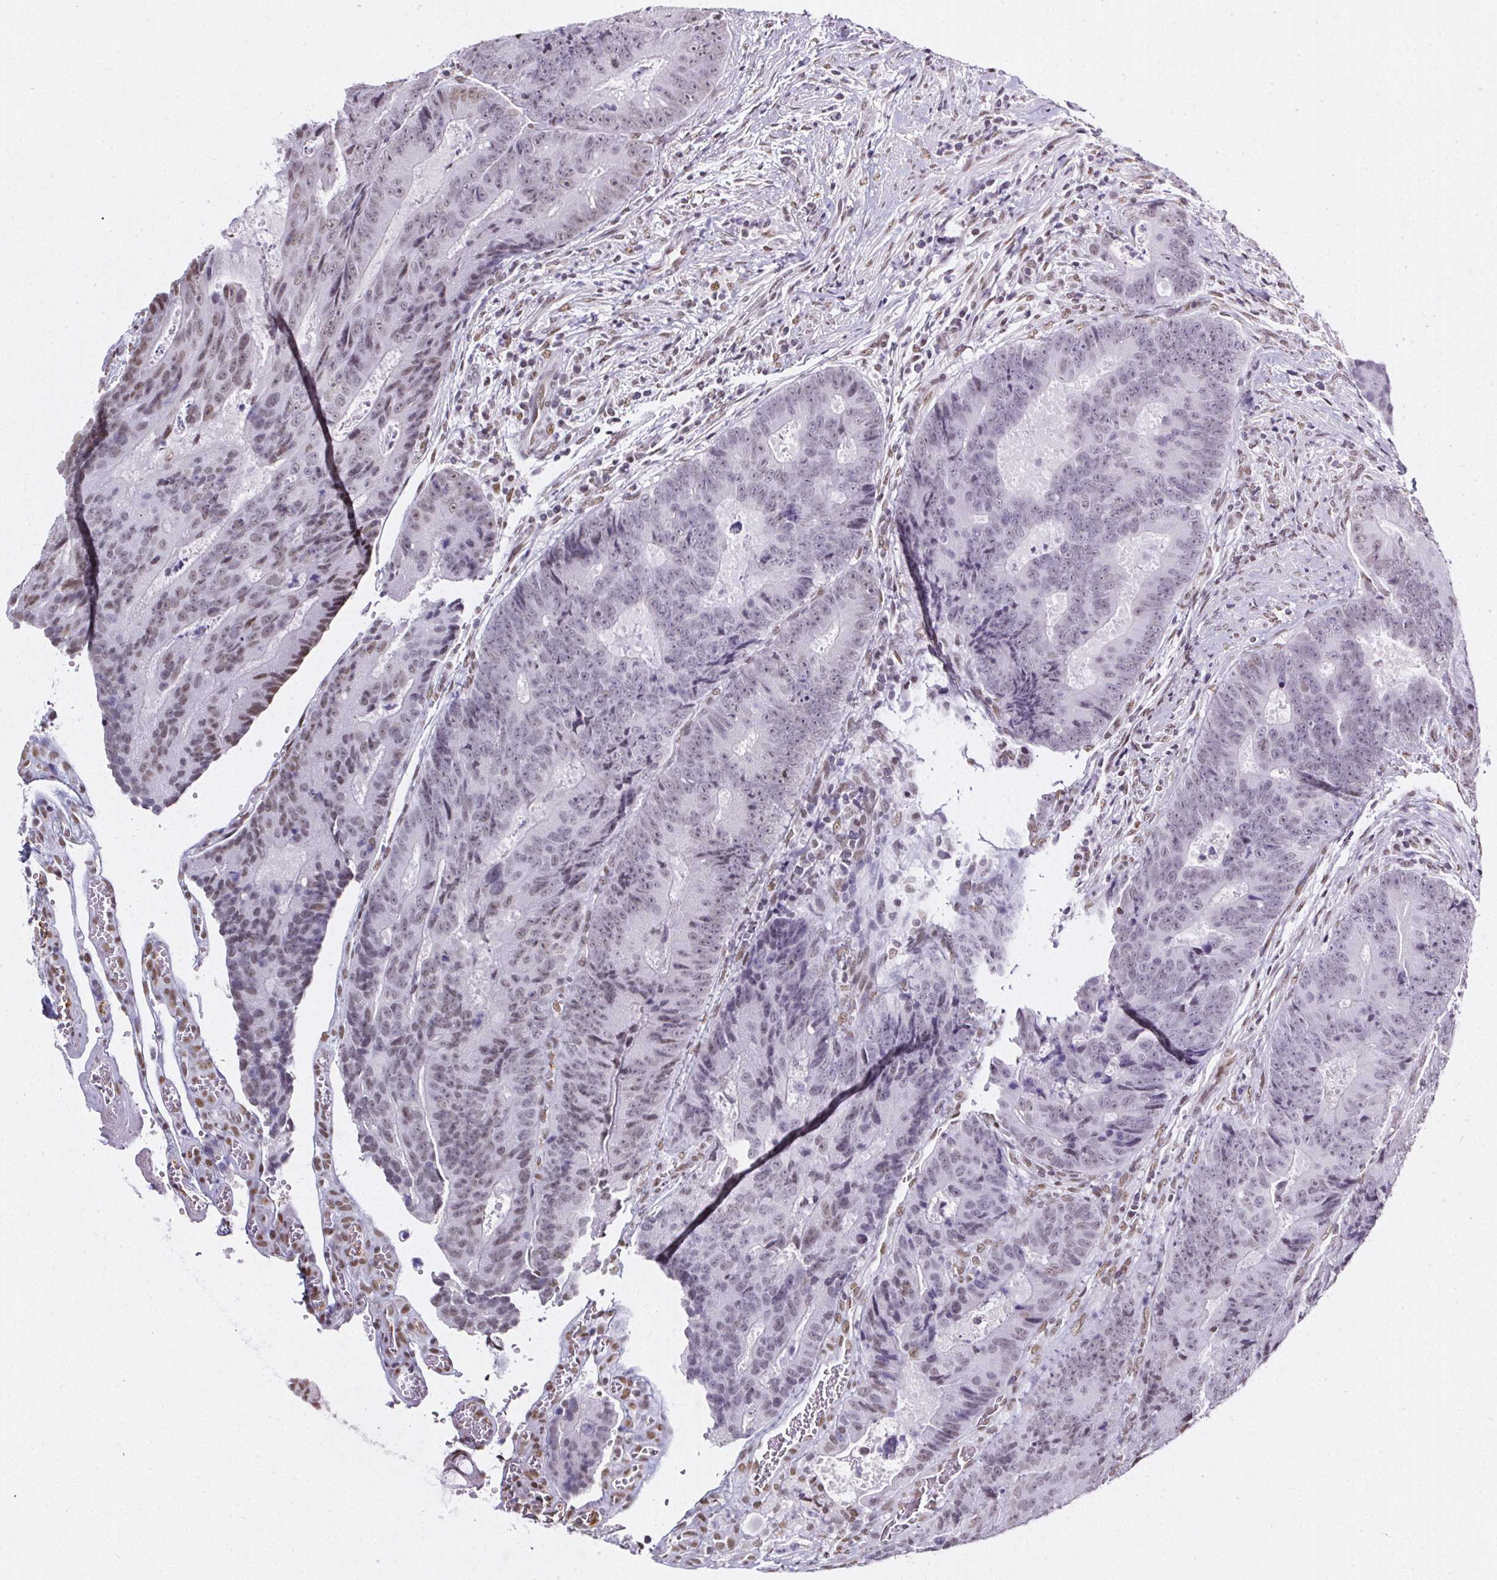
{"staining": {"intensity": "weak", "quantity": "<25%", "location": "nuclear"}, "tissue": "colorectal cancer", "cell_type": "Tumor cells", "image_type": "cancer", "snomed": [{"axis": "morphology", "description": "Adenocarcinoma, NOS"}, {"axis": "topography", "description": "Colon"}], "caption": "This is an immunohistochemistry (IHC) image of human colorectal adenocarcinoma. There is no staining in tumor cells.", "gene": "GP6", "patient": {"sex": "female", "age": 48}}